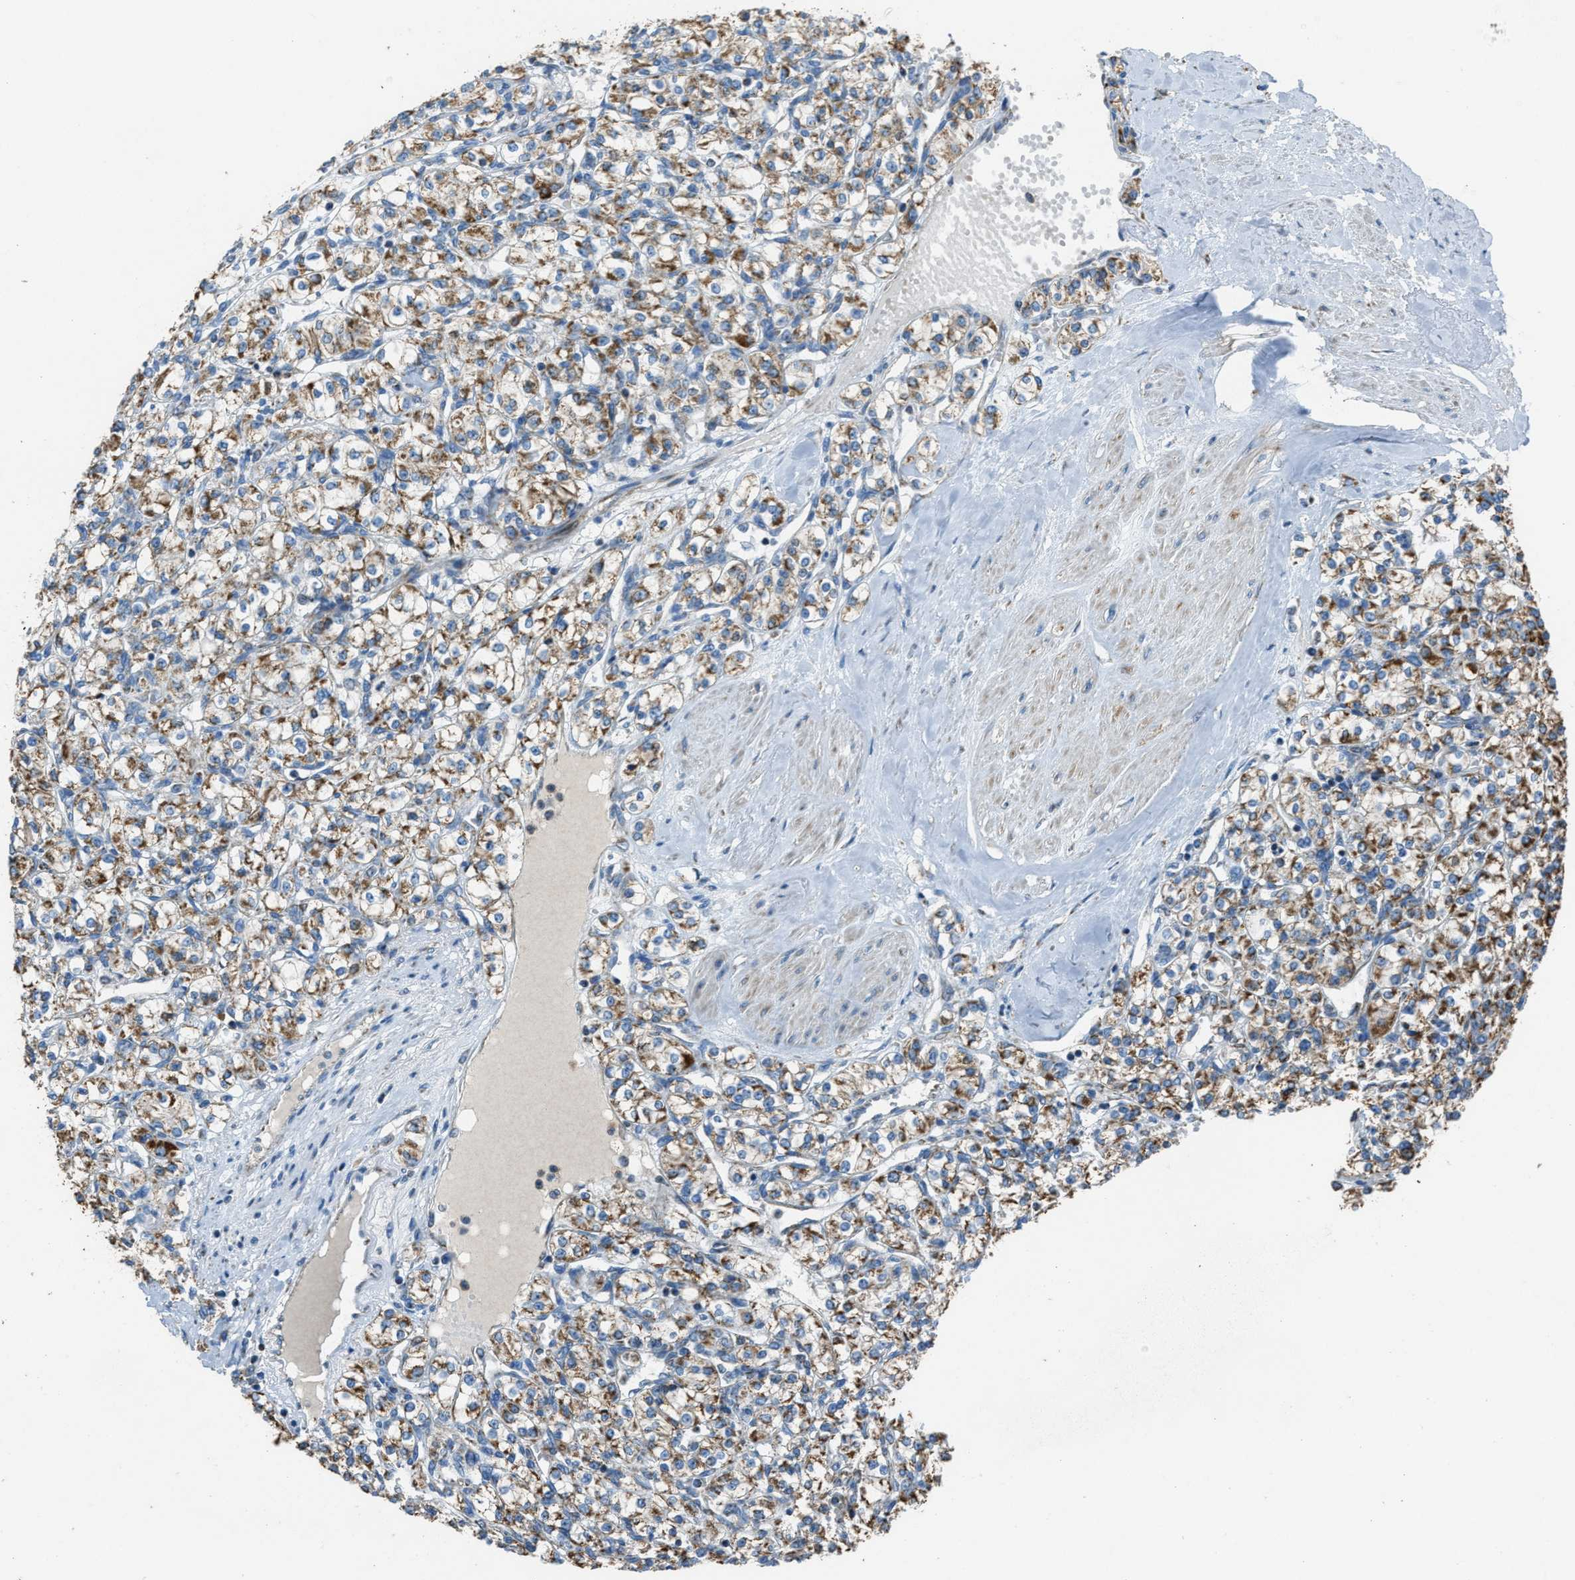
{"staining": {"intensity": "moderate", "quantity": ">75%", "location": "cytoplasmic/membranous"}, "tissue": "renal cancer", "cell_type": "Tumor cells", "image_type": "cancer", "snomed": [{"axis": "morphology", "description": "Adenocarcinoma, NOS"}, {"axis": "topography", "description": "Kidney"}], "caption": "A medium amount of moderate cytoplasmic/membranous positivity is seen in approximately >75% of tumor cells in renal cancer tissue. The protein of interest is stained brown, and the nuclei are stained in blue (DAB (3,3'-diaminobenzidine) IHC with brightfield microscopy, high magnification).", "gene": "SLC25A11", "patient": {"sex": "male", "age": 77}}